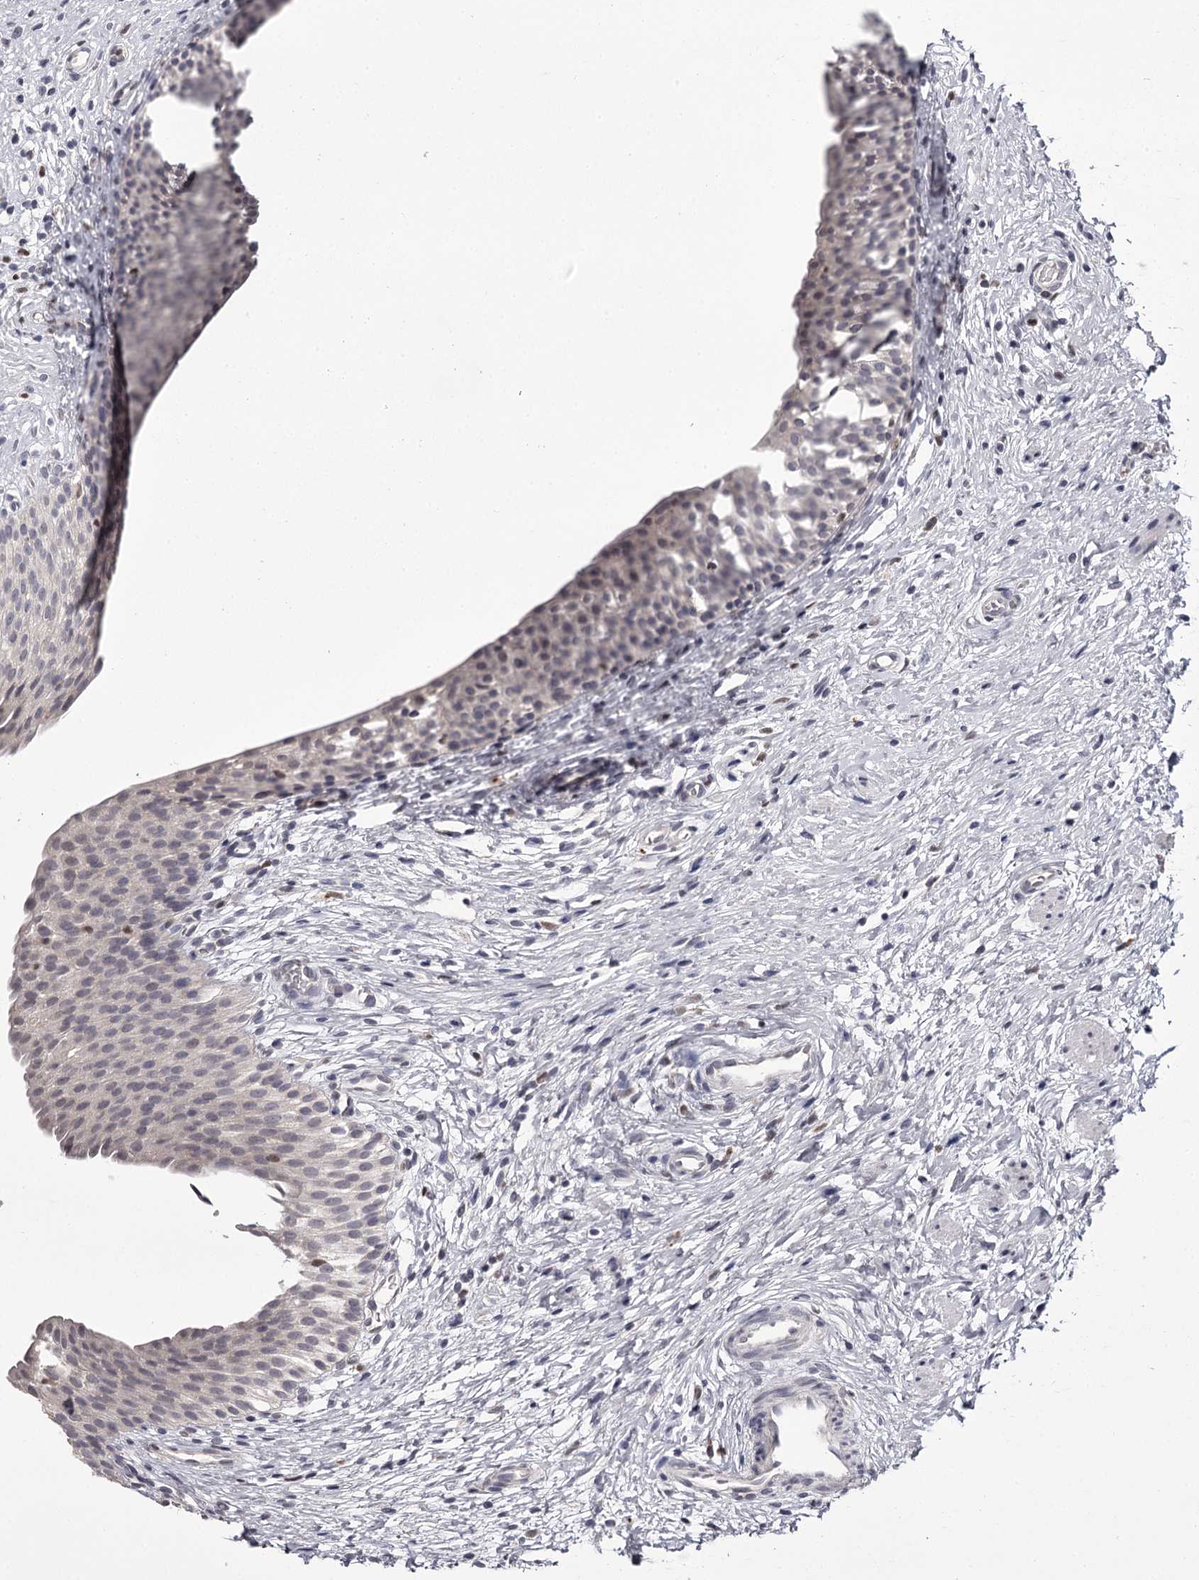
{"staining": {"intensity": "negative", "quantity": "none", "location": "none"}, "tissue": "urinary bladder", "cell_type": "Urothelial cells", "image_type": "normal", "snomed": [{"axis": "morphology", "description": "Normal tissue, NOS"}, {"axis": "topography", "description": "Urinary bladder"}], "caption": "Immunohistochemical staining of benign human urinary bladder reveals no significant positivity in urothelial cells.", "gene": "SLC32A1", "patient": {"sex": "male", "age": 1}}